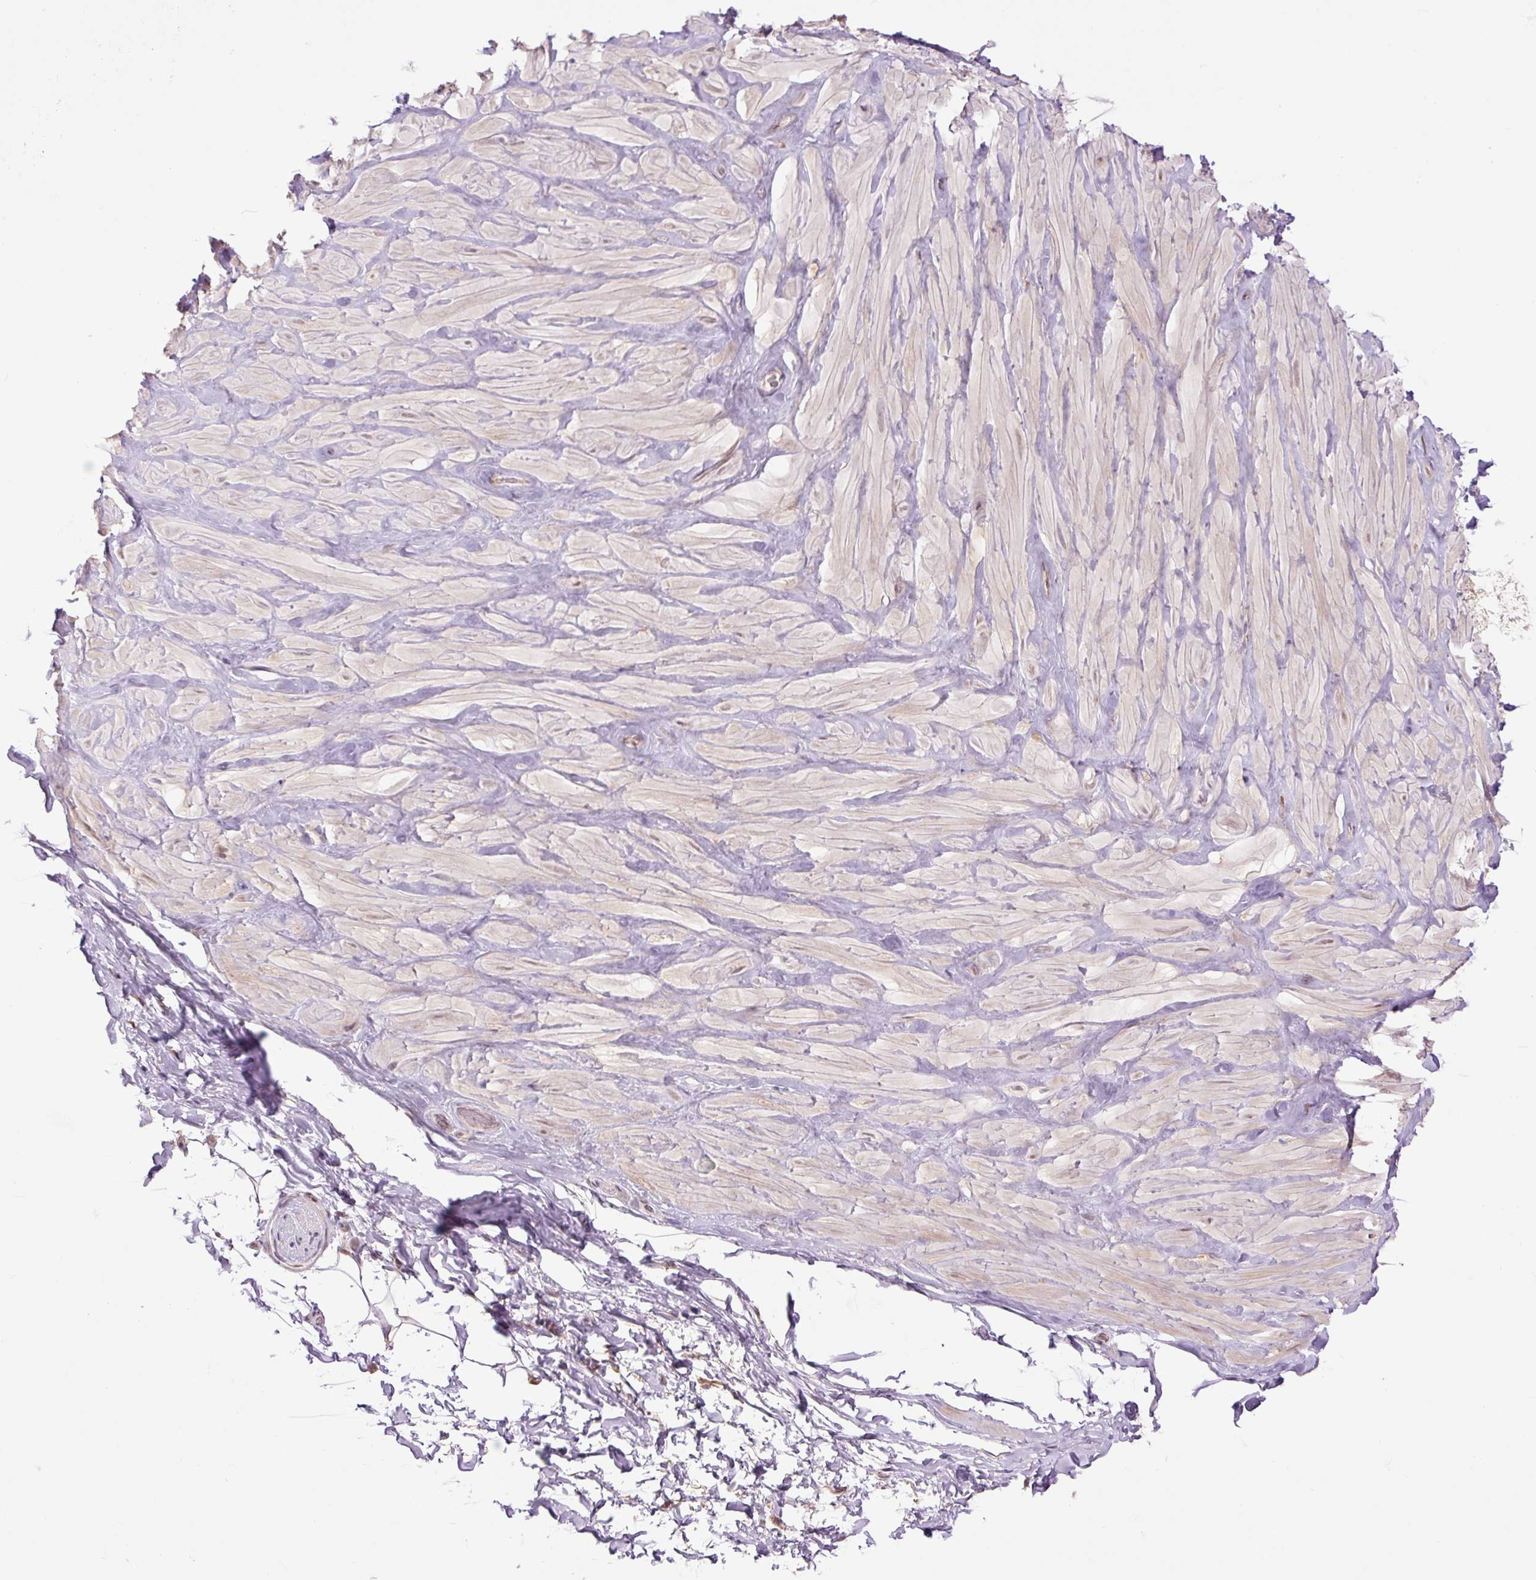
{"staining": {"intensity": "weak", "quantity": ">75%", "location": "cytoplasmic/membranous"}, "tissue": "adipose tissue", "cell_type": "Adipocytes", "image_type": "normal", "snomed": [{"axis": "morphology", "description": "Normal tissue, NOS"}, {"axis": "topography", "description": "Vascular tissue"}, {"axis": "topography", "description": "Peripheral nerve tissue"}], "caption": "A high-resolution histopathology image shows IHC staining of unremarkable adipose tissue, which reveals weak cytoplasmic/membranous staining in about >75% of adipocytes. (Stains: DAB in brown, nuclei in blue, Microscopy: brightfield microscopy at high magnification).", "gene": "TPT1", "patient": {"sex": "male", "age": 41}}